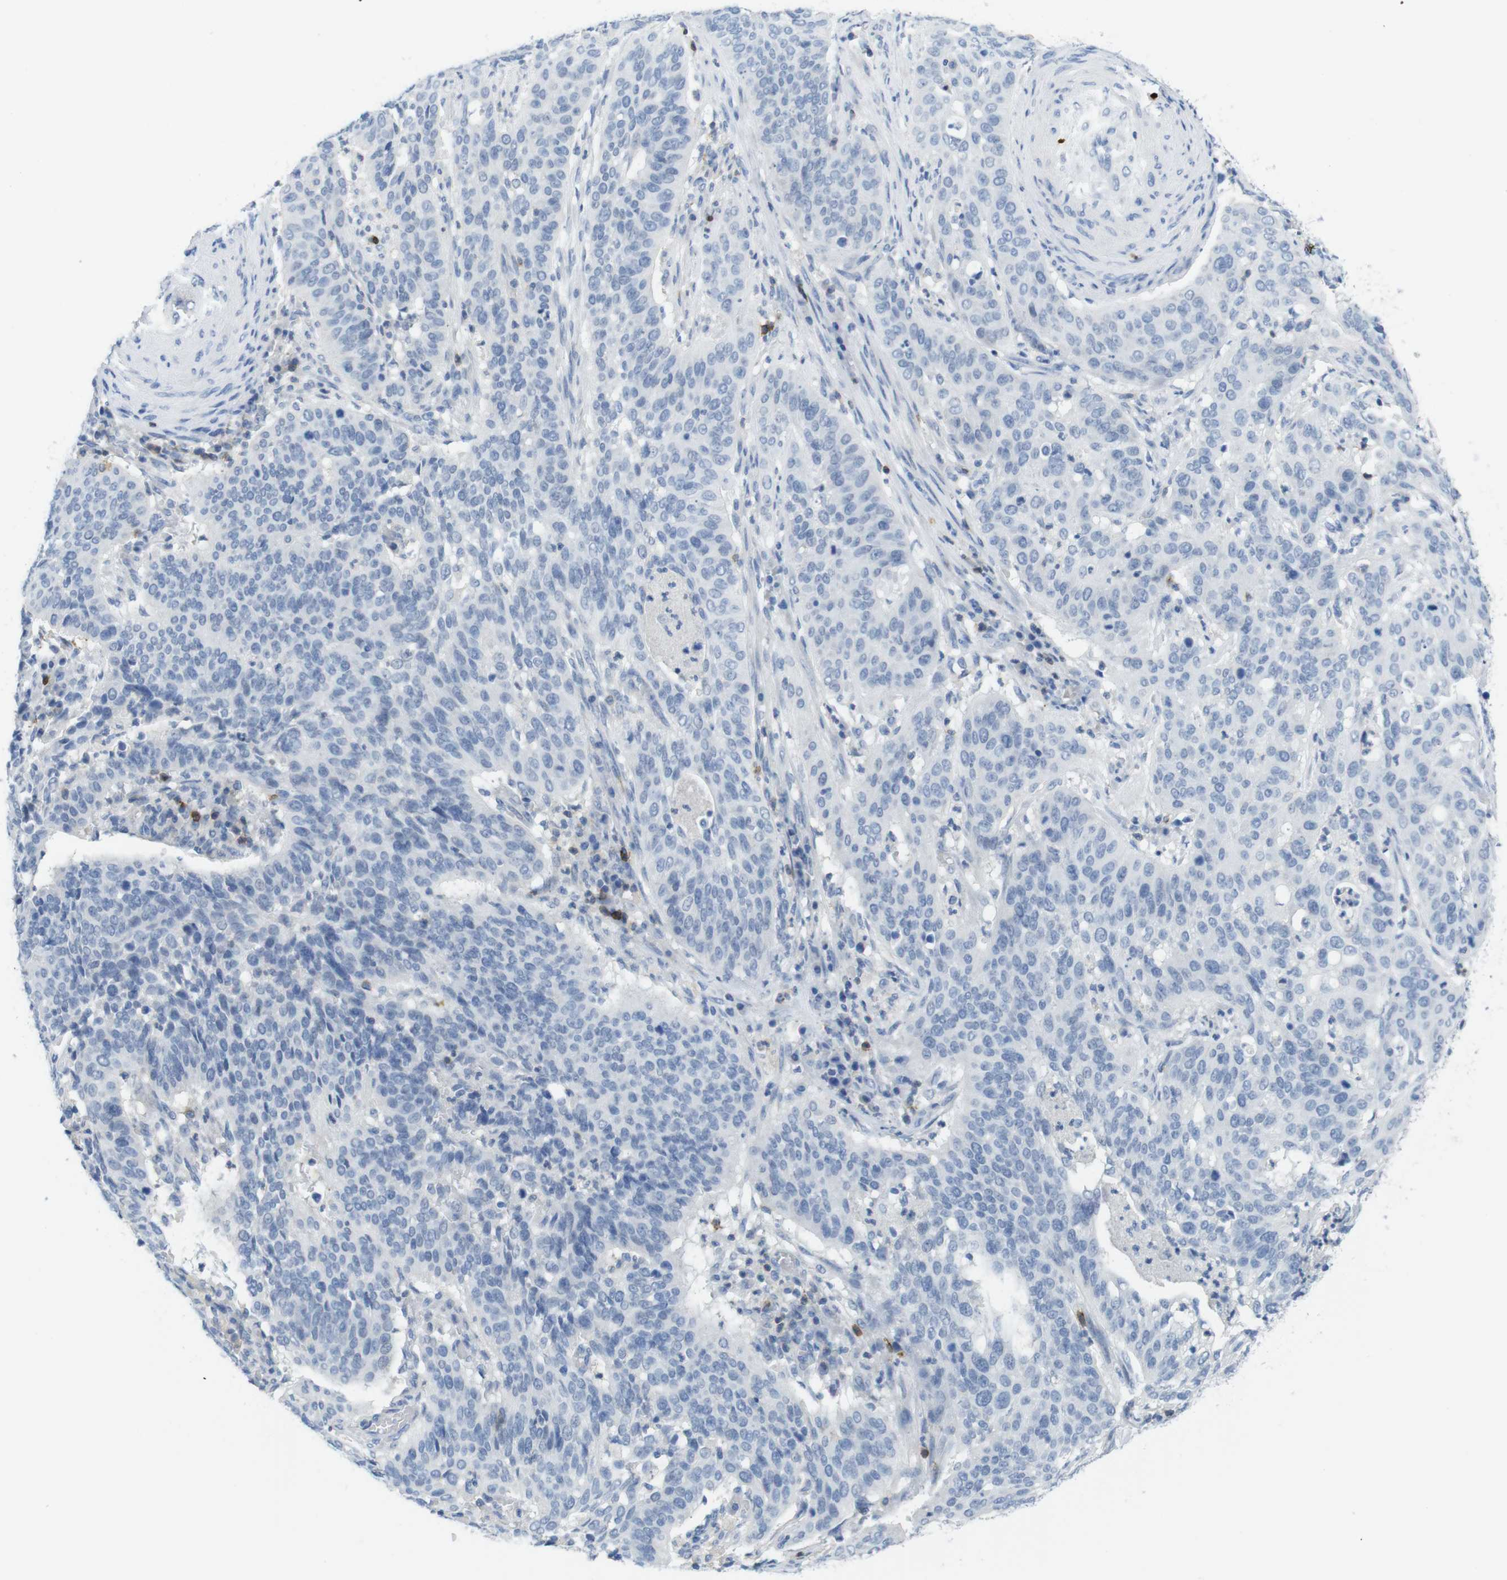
{"staining": {"intensity": "negative", "quantity": "none", "location": "none"}, "tissue": "cervical cancer", "cell_type": "Tumor cells", "image_type": "cancer", "snomed": [{"axis": "morphology", "description": "Normal tissue, NOS"}, {"axis": "morphology", "description": "Squamous cell carcinoma, NOS"}, {"axis": "topography", "description": "Cervix"}], "caption": "This is an immunohistochemistry (IHC) image of human cervical squamous cell carcinoma. There is no staining in tumor cells.", "gene": "CD5", "patient": {"sex": "female", "age": 39}}